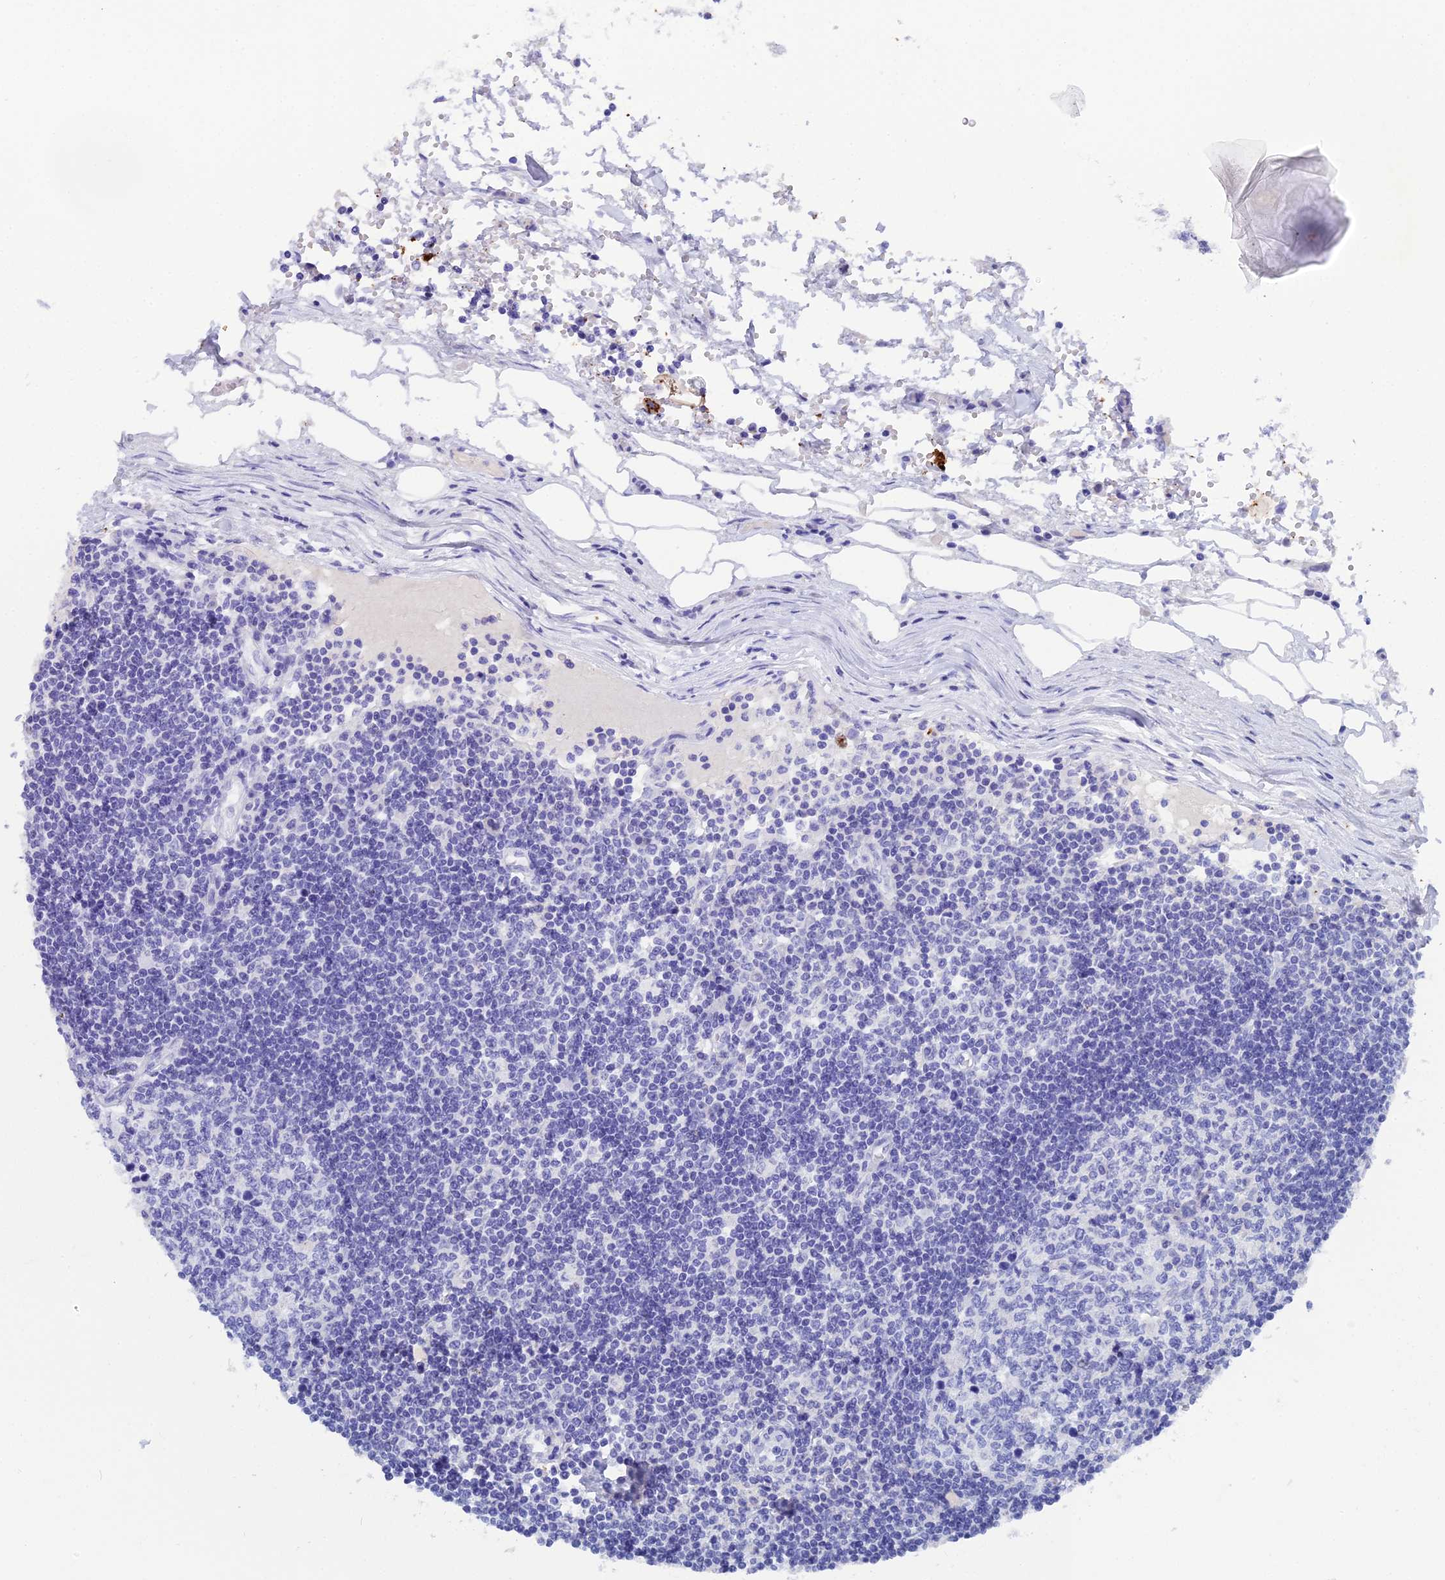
{"staining": {"intensity": "negative", "quantity": "none", "location": "none"}, "tissue": "lymph node", "cell_type": "Germinal center cells", "image_type": "normal", "snomed": [{"axis": "morphology", "description": "Adenocarcinoma, NOS"}, {"axis": "topography", "description": "Lymph node"}], "caption": "Immunohistochemistry micrograph of normal lymph node stained for a protein (brown), which demonstrates no expression in germinal center cells.", "gene": "REG1A", "patient": {"sex": "female", "age": 62}}